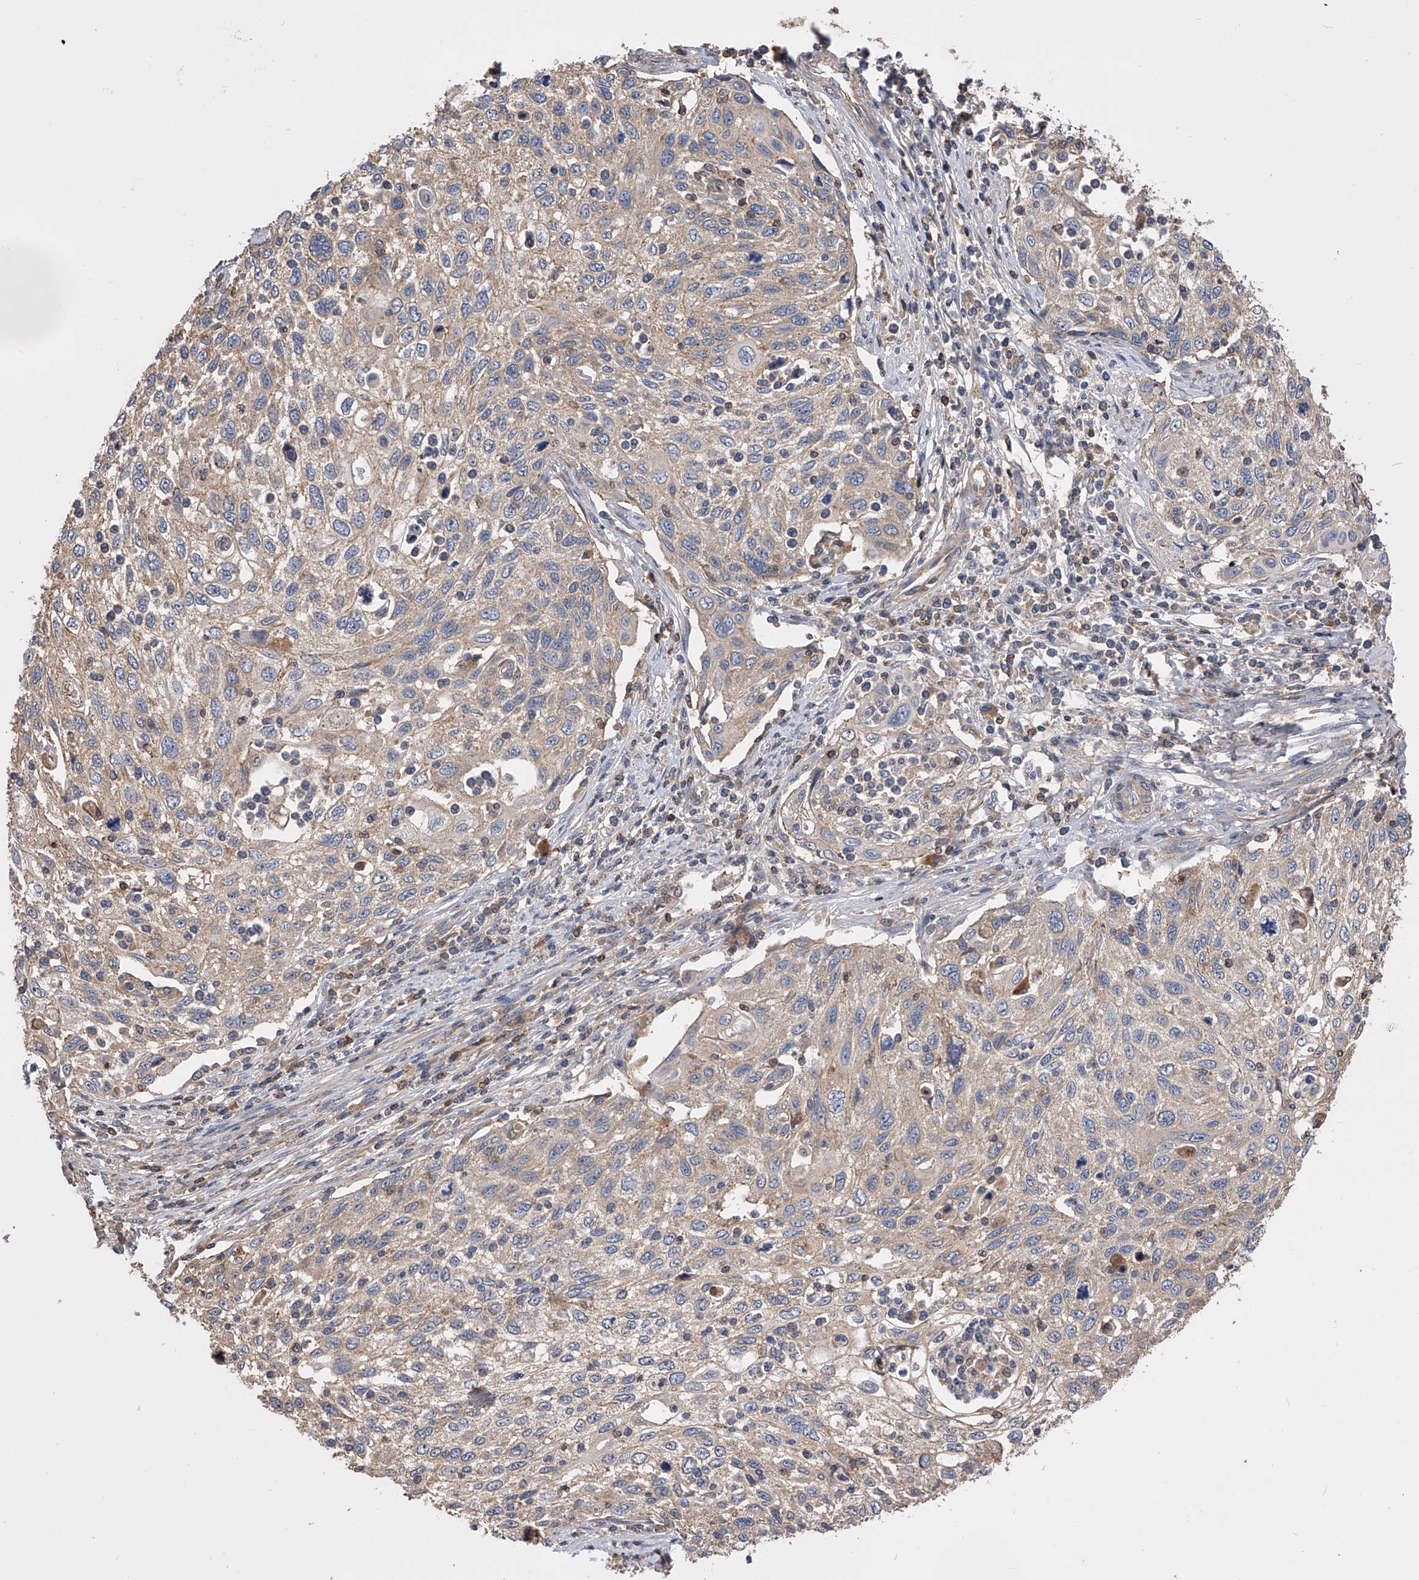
{"staining": {"intensity": "weak", "quantity": ">75%", "location": "cytoplasmic/membranous"}, "tissue": "cervical cancer", "cell_type": "Tumor cells", "image_type": "cancer", "snomed": [{"axis": "morphology", "description": "Squamous cell carcinoma, NOS"}, {"axis": "topography", "description": "Cervix"}], "caption": "Tumor cells reveal low levels of weak cytoplasmic/membranous staining in approximately >75% of cells in cervical cancer.", "gene": "CUL7", "patient": {"sex": "female", "age": 70}}